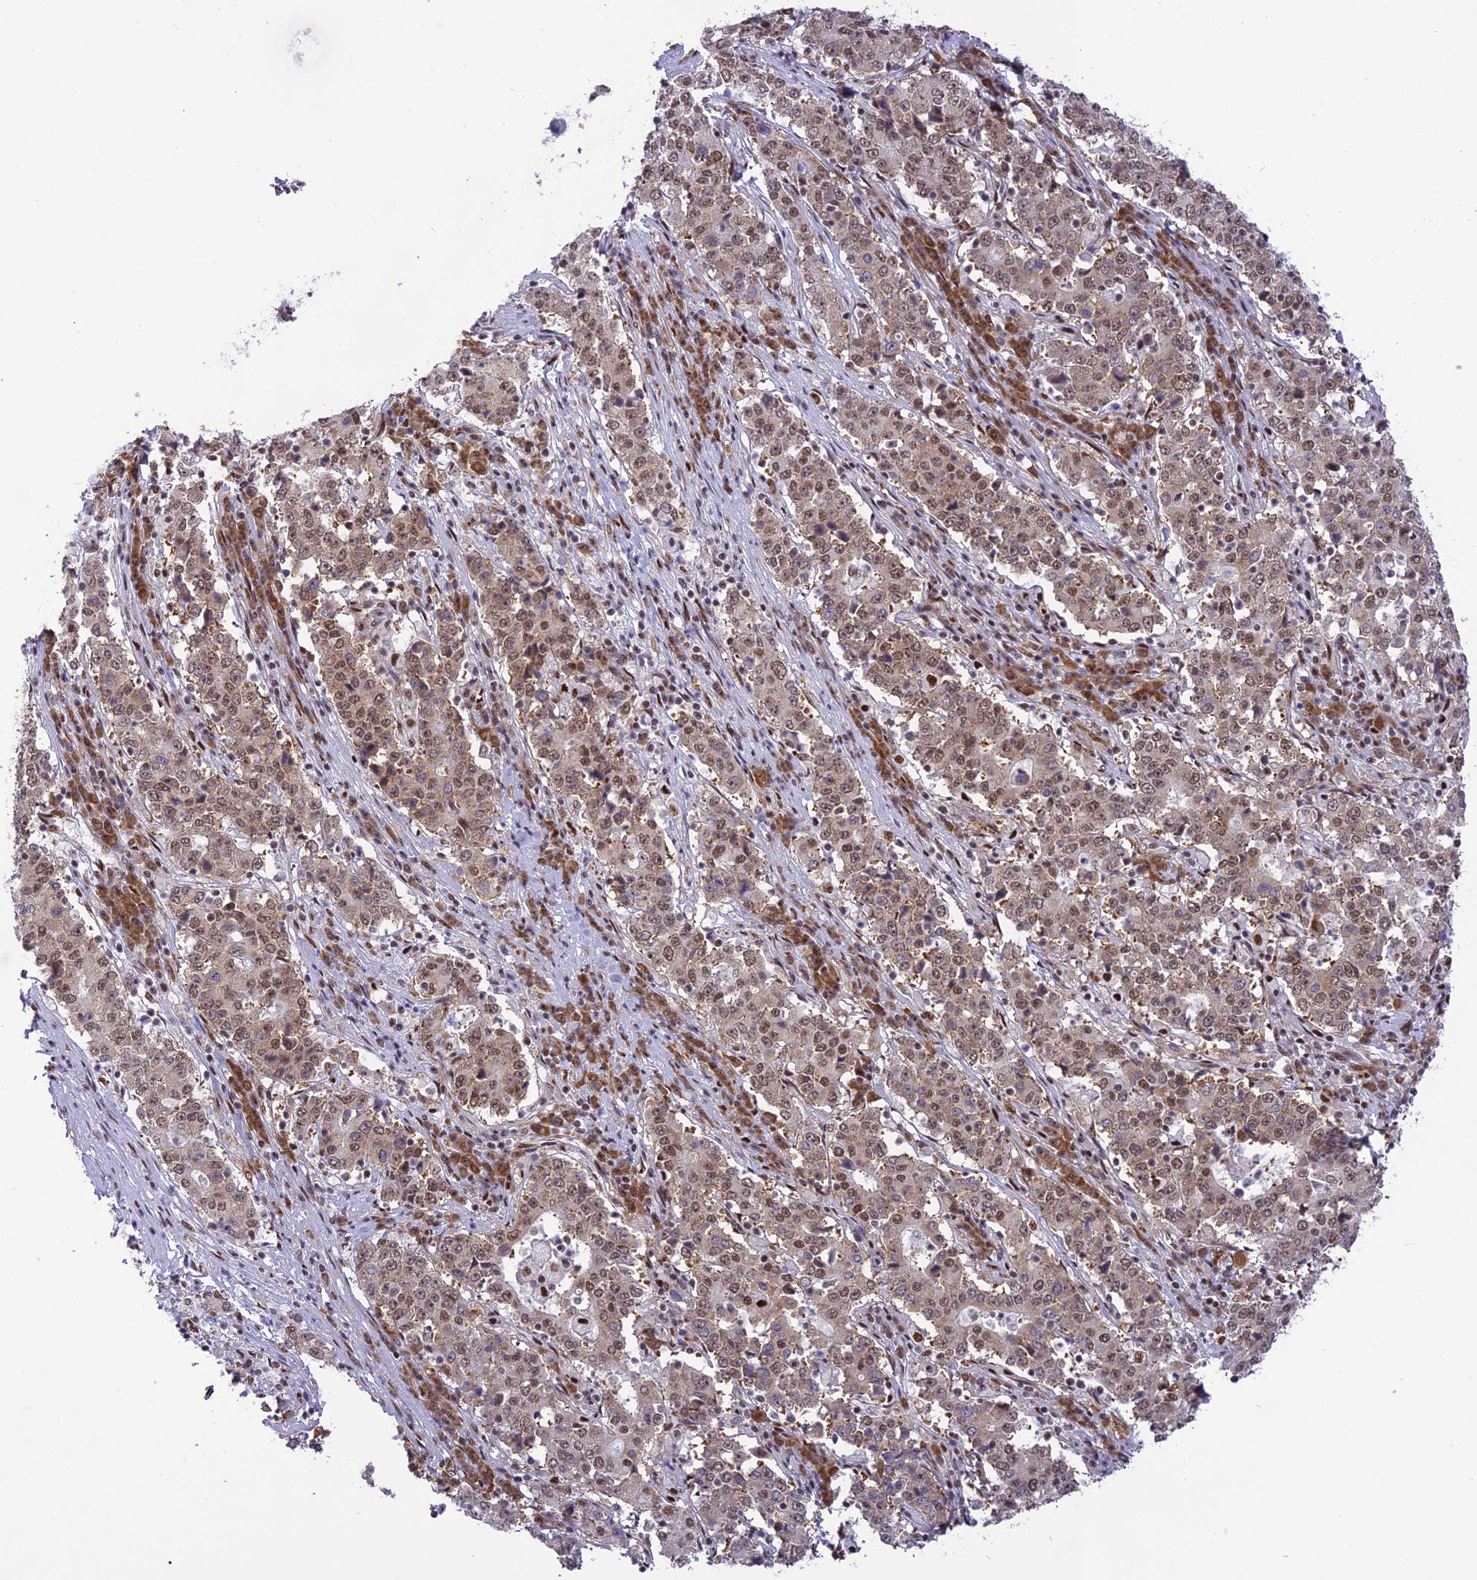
{"staining": {"intensity": "moderate", "quantity": ">75%", "location": "nuclear"}, "tissue": "stomach cancer", "cell_type": "Tumor cells", "image_type": "cancer", "snomed": [{"axis": "morphology", "description": "Adenocarcinoma, NOS"}, {"axis": "topography", "description": "Stomach"}], "caption": "Adenocarcinoma (stomach) tissue displays moderate nuclear staining in about >75% of tumor cells (DAB = brown stain, brightfield microscopy at high magnification).", "gene": "DDX1", "patient": {"sex": "male", "age": 59}}